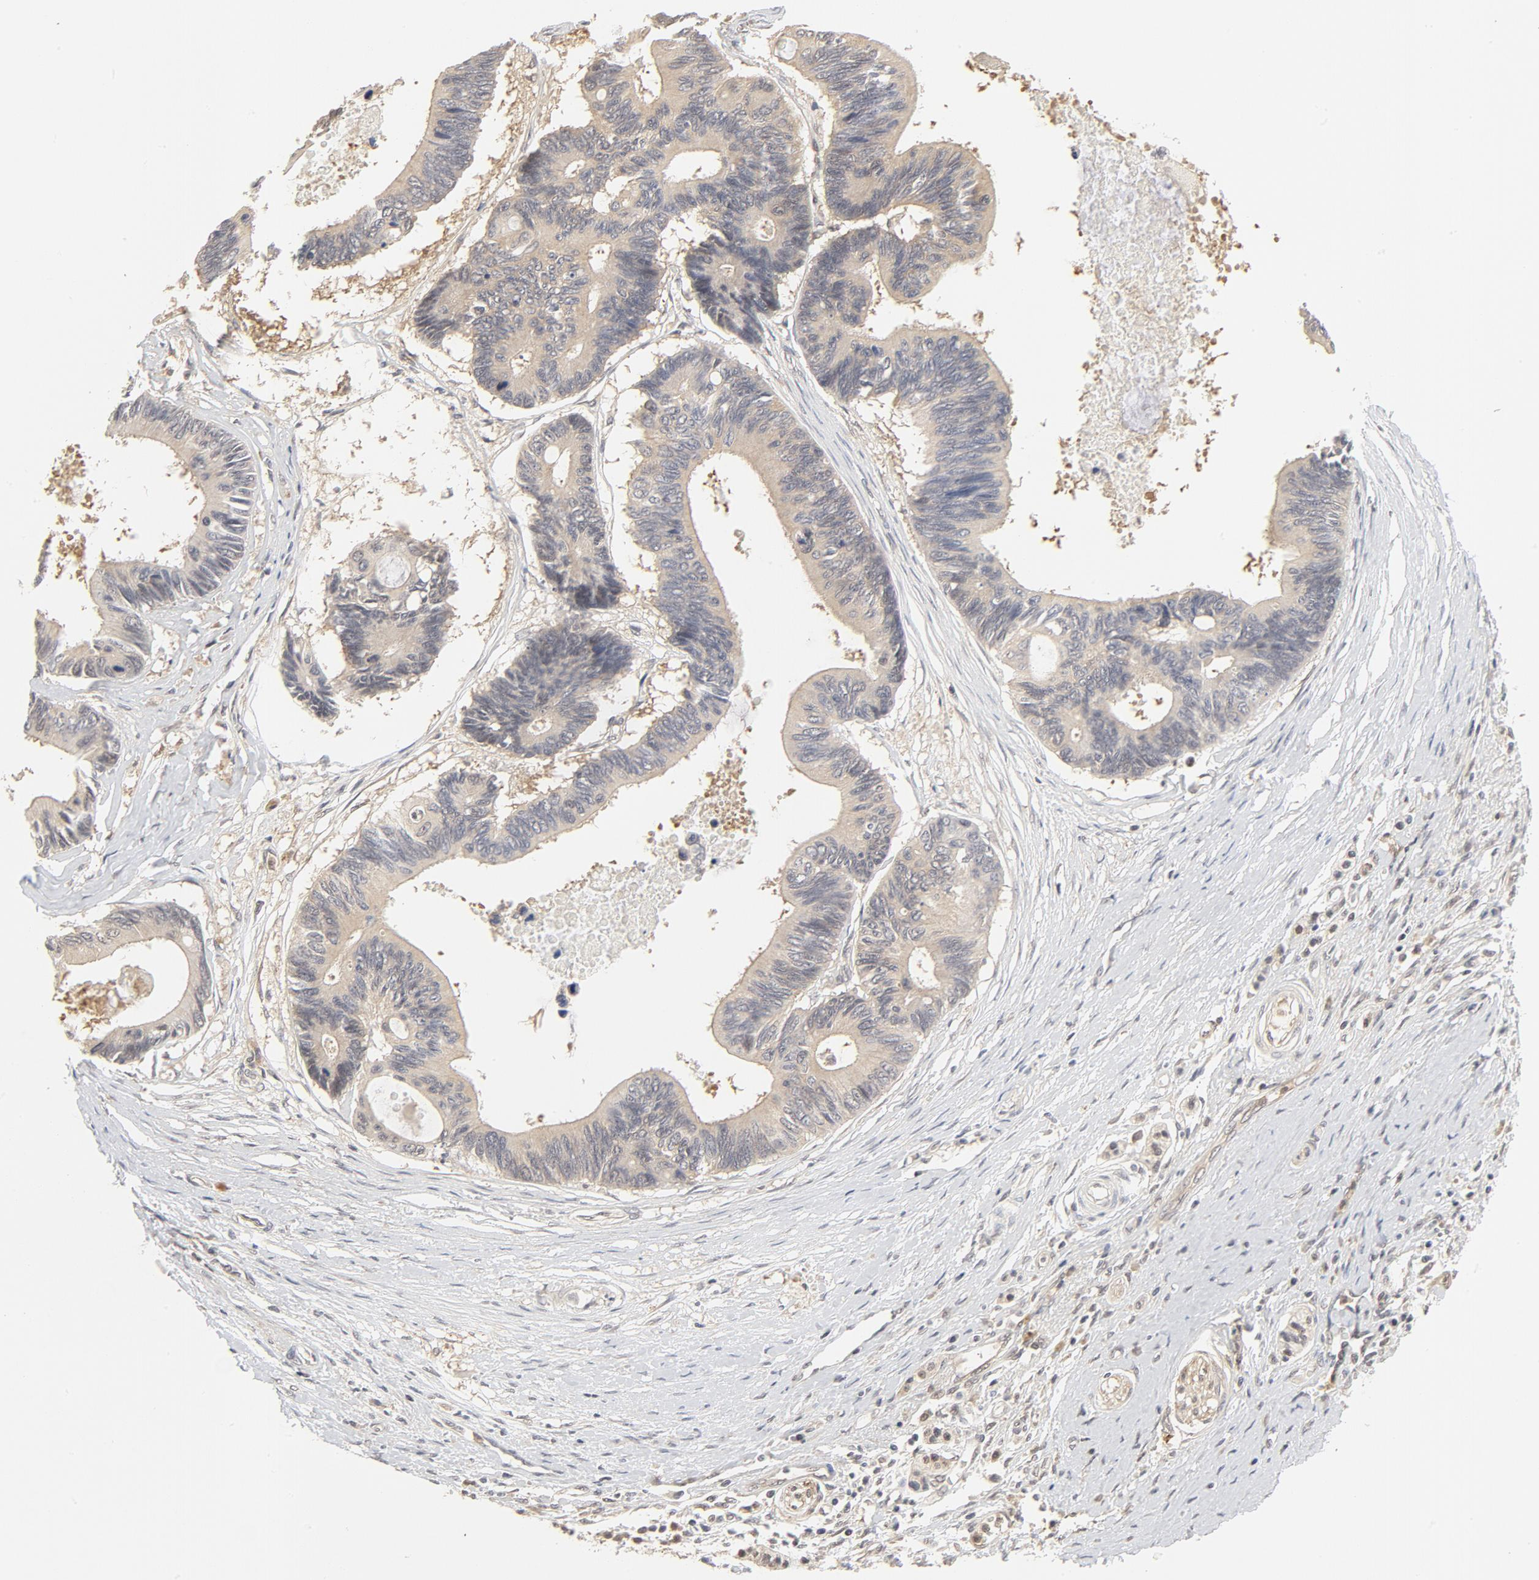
{"staining": {"intensity": "weak", "quantity": ">75%", "location": "cytoplasmic/membranous"}, "tissue": "pancreatic cancer", "cell_type": "Tumor cells", "image_type": "cancer", "snomed": [{"axis": "morphology", "description": "Adenocarcinoma, NOS"}, {"axis": "topography", "description": "Pancreas"}], "caption": "Immunohistochemical staining of human pancreatic cancer shows low levels of weak cytoplasmic/membranous positivity in approximately >75% of tumor cells. Using DAB (brown) and hematoxylin (blue) stains, captured at high magnification using brightfield microscopy.", "gene": "NEDD8", "patient": {"sex": "female", "age": 70}}